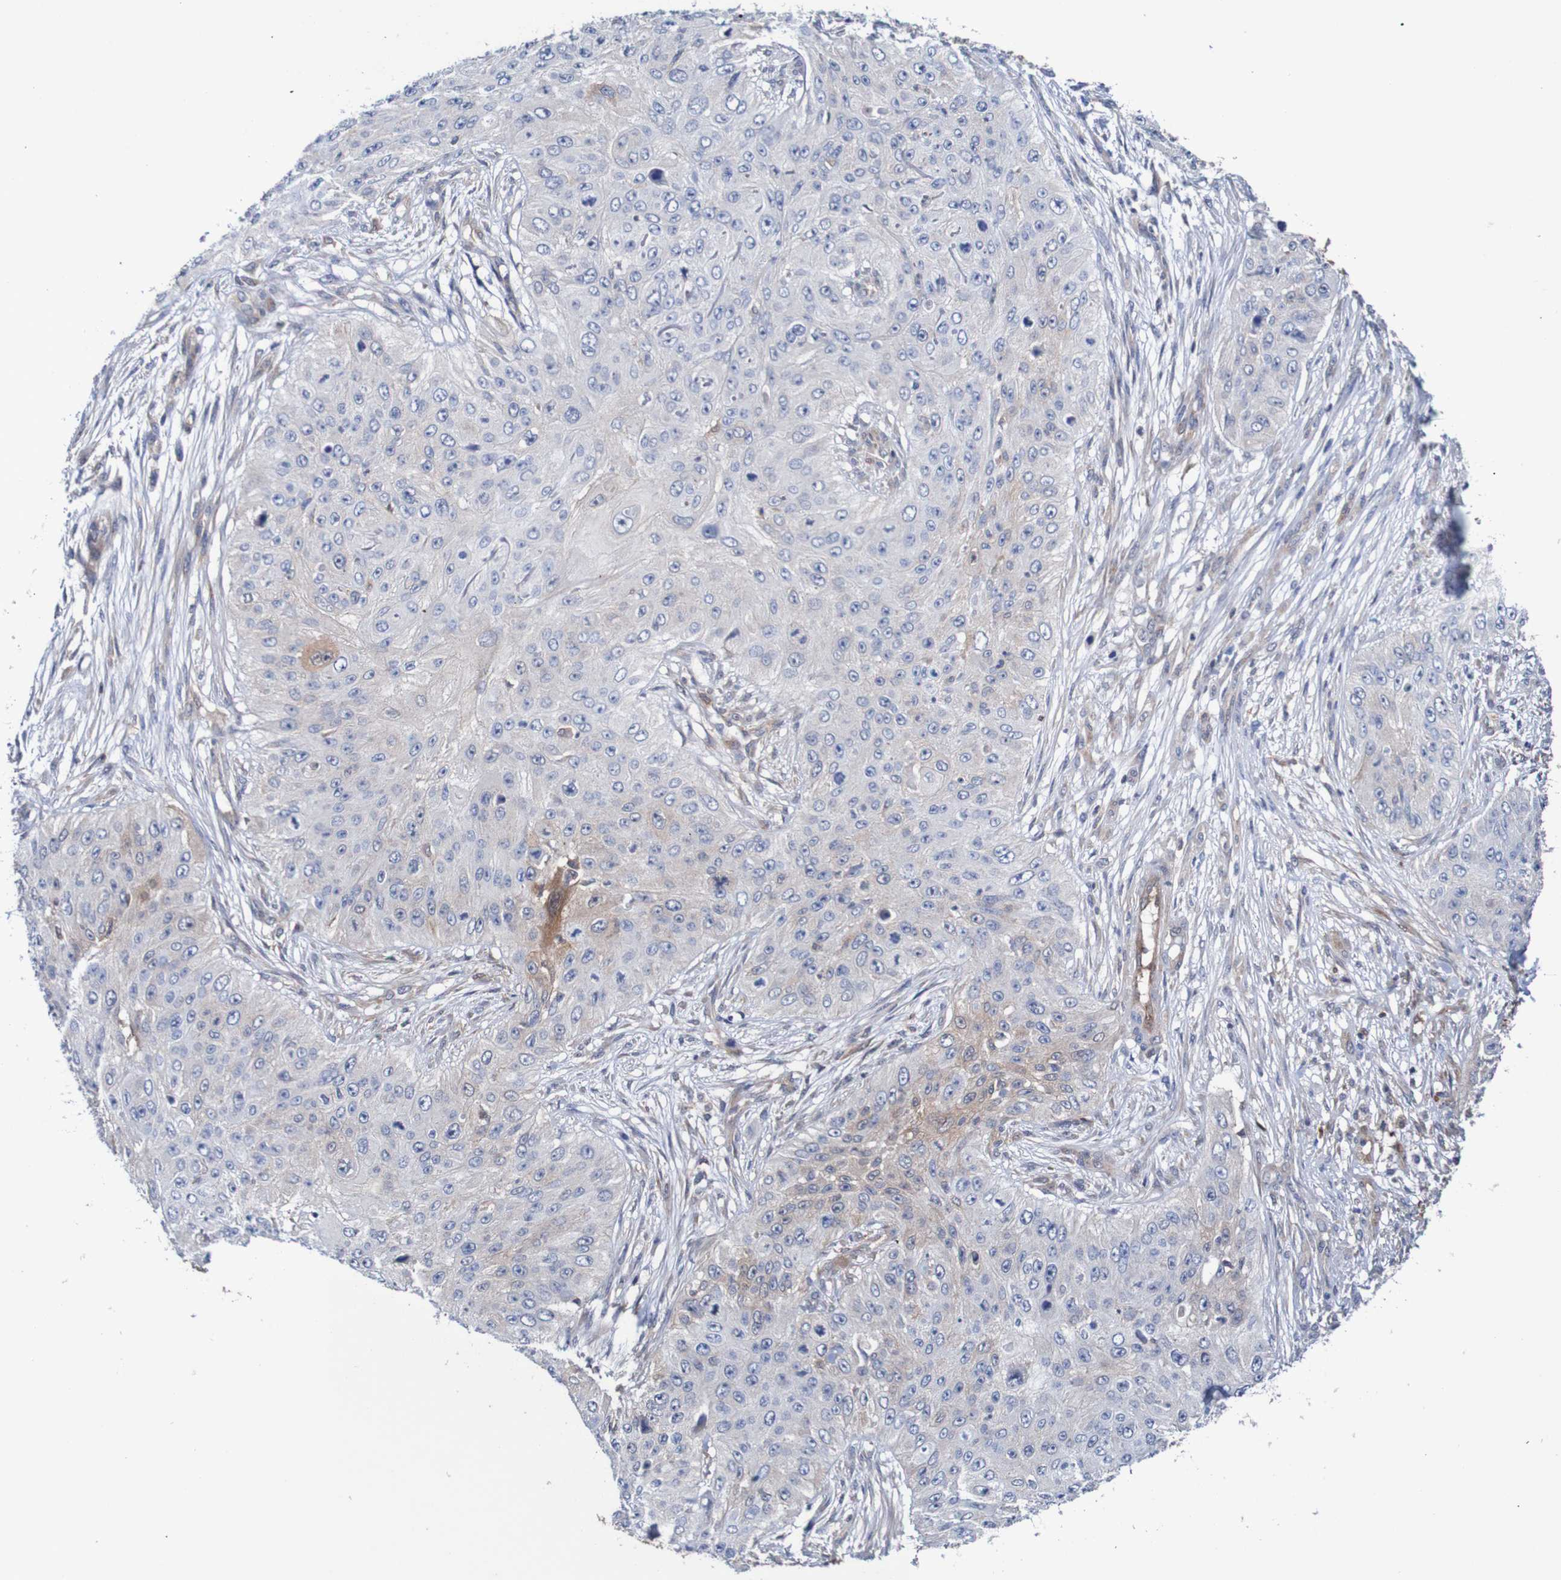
{"staining": {"intensity": "negative", "quantity": "none", "location": "none"}, "tissue": "skin cancer", "cell_type": "Tumor cells", "image_type": "cancer", "snomed": [{"axis": "morphology", "description": "Squamous cell carcinoma, NOS"}, {"axis": "topography", "description": "Skin"}], "caption": "Immunohistochemistry (IHC) micrograph of human skin squamous cell carcinoma stained for a protein (brown), which reveals no positivity in tumor cells.", "gene": "RIGI", "patient": {"sex": "female", "age": 80}}